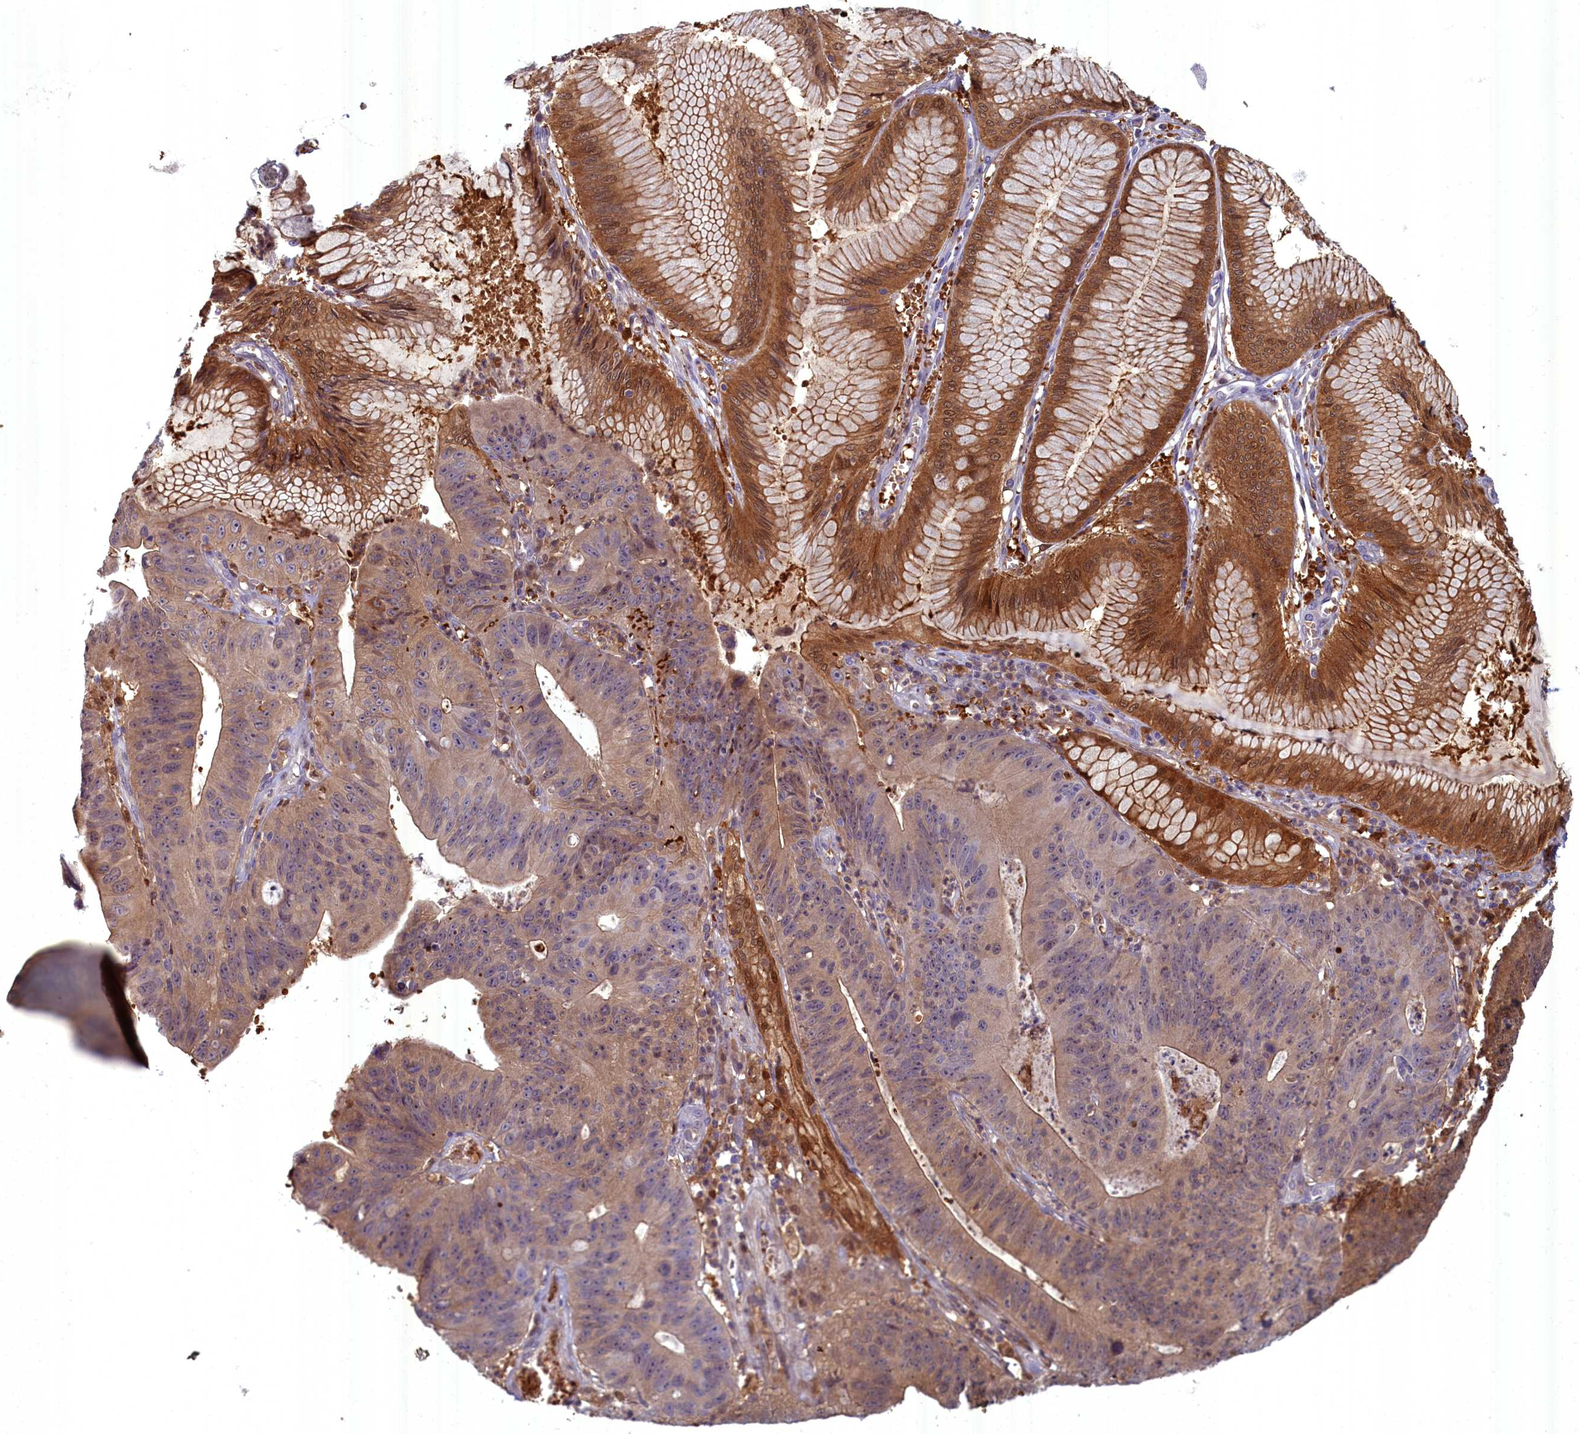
{"staining": {"intensity": "weak", "quantity": ">75%", "location": "cytoplasmic/membranous"}, "tissue": "stomach cancer", "cell_type": "Tumor cells", "image_type": "cancer", "snomed": [{"axis": "morphology", "description": "Adenocarcinoma, NOS"}, {"axis": "topography", "description": "Stomach"}], "caption": "The histopathology image demonstrates staining of adenocarcinoma (stomach), revealing weak cytoplasmic/membranous protein positivity (brown color) within tumor cells. (DAB IHC, brown staining for protein, blue staining for nuclei).", "gene": "BLVRB", "patient": {"sex": "male", "age": 59}}